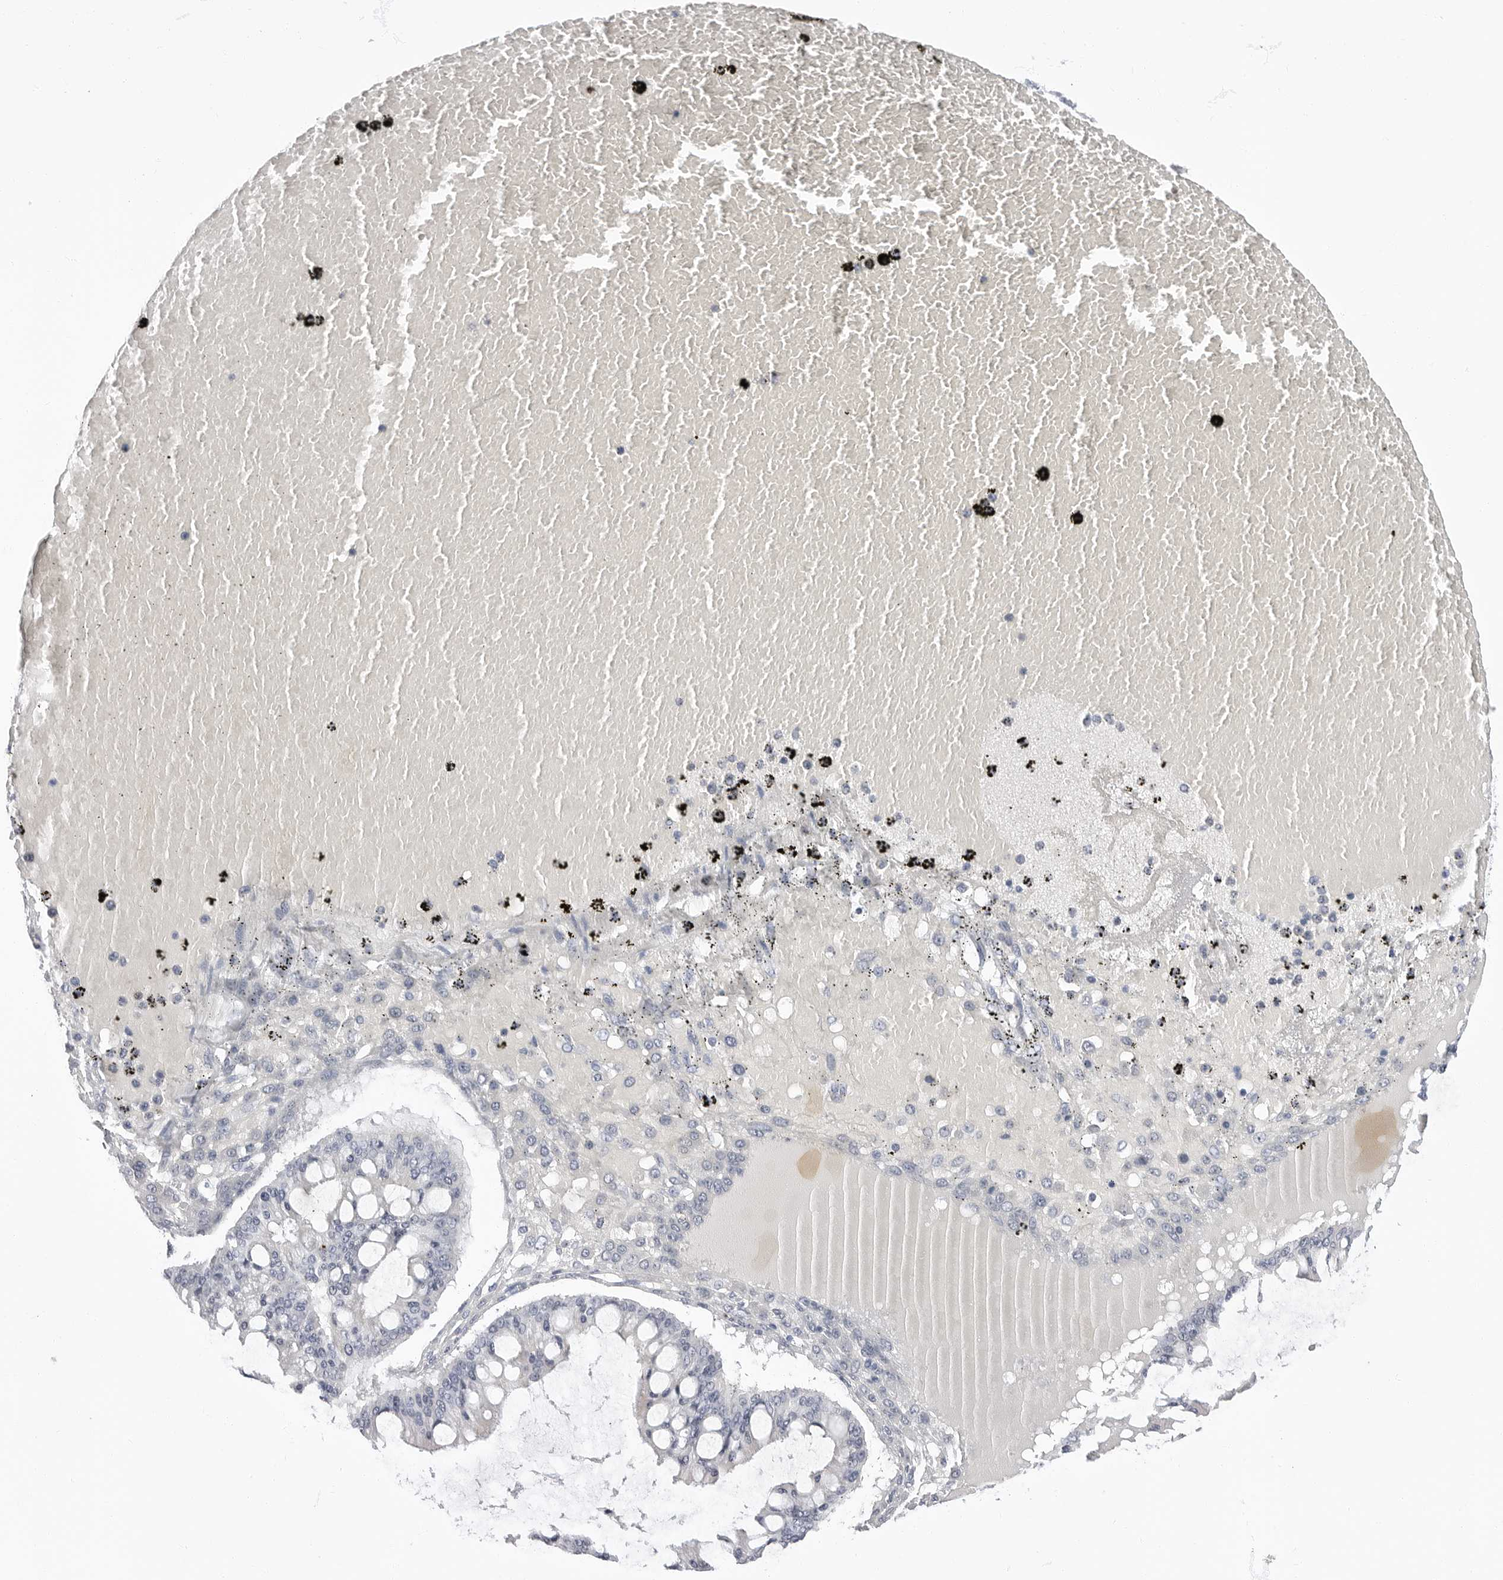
{"staining": {"intensity": "negative", "quantity": "none", "location": "none"}, "tissue": "ovarian cancer", "cell_type": "Tumor cells", "image_type": "cancer", "snomed": [{"axis": "morphology", "description": "Cystadenocarcinoma, mucinous, NOS"}, {"axis": "topography", "description": "Ovary"}], "caption": "DAB immunohistochemical staining of ovarian mucinous cystadenocarcinoma shows no significant staining in tumor cells. (DAB (3,3'-diaminobenzidine) IHC with hematoxylin counter stain).", "gene": "ERICH3", "patient": {"sex": "female", "age": 73}}